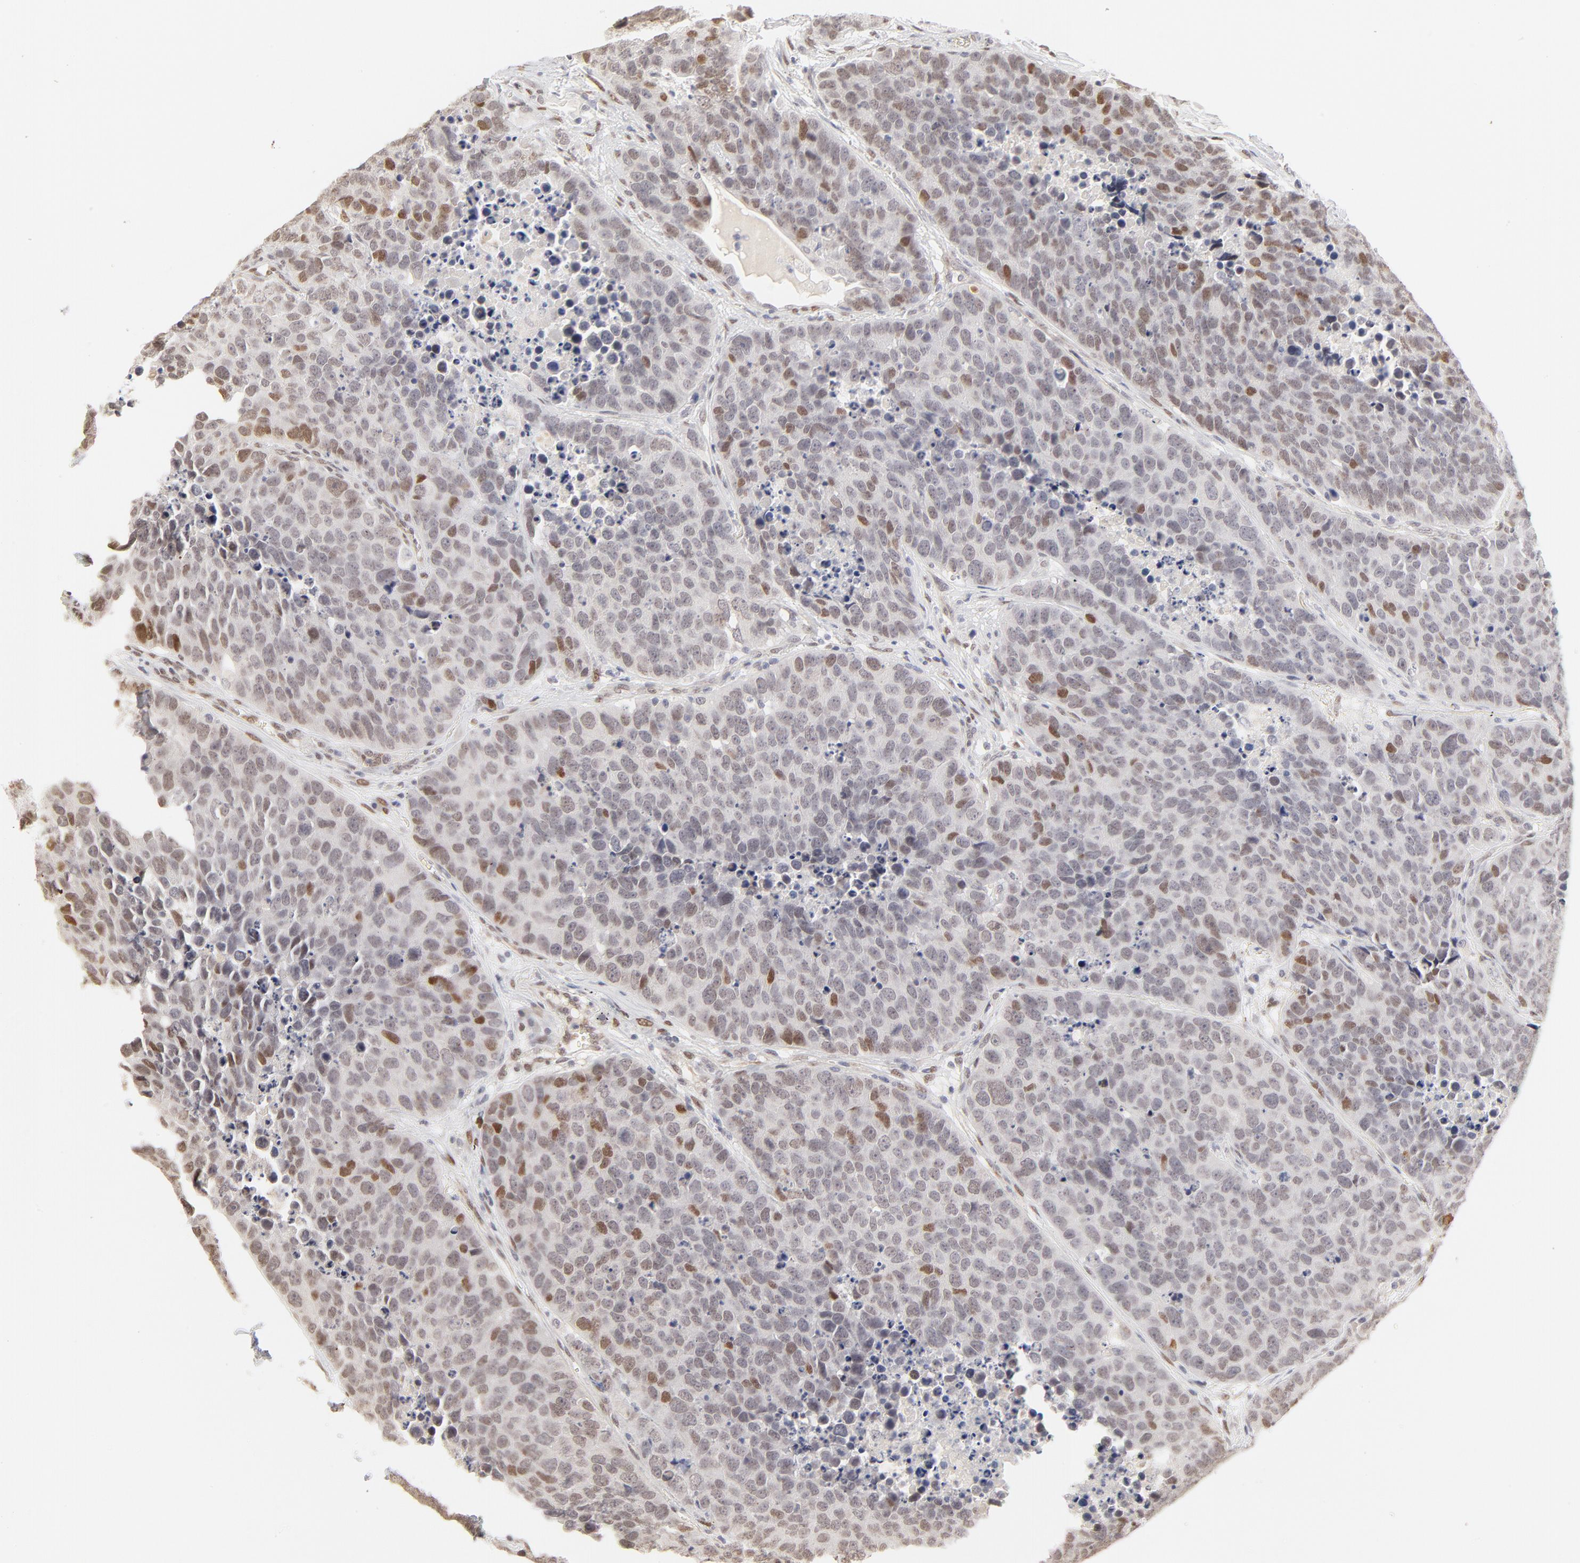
{"staining": {"intensity": "weak", "quantity": "<25%", "location": "nuclear"}, "tissue": "carcinoid", "cell_type": "Tumor cells", "image_type": "cancer", "snomed": [{"axis": "morphology", "description": "Carcinoid, malignant, NOS"}, {"axis": "topography", "description": "Lung"}], "caption": "Human carcinoid (malignant) stained for a protein using immunohistochemistry demonstrates no expression in tumor cells.", "gene": "PBX3", "patient": {"sex": "male", "age": 60}}